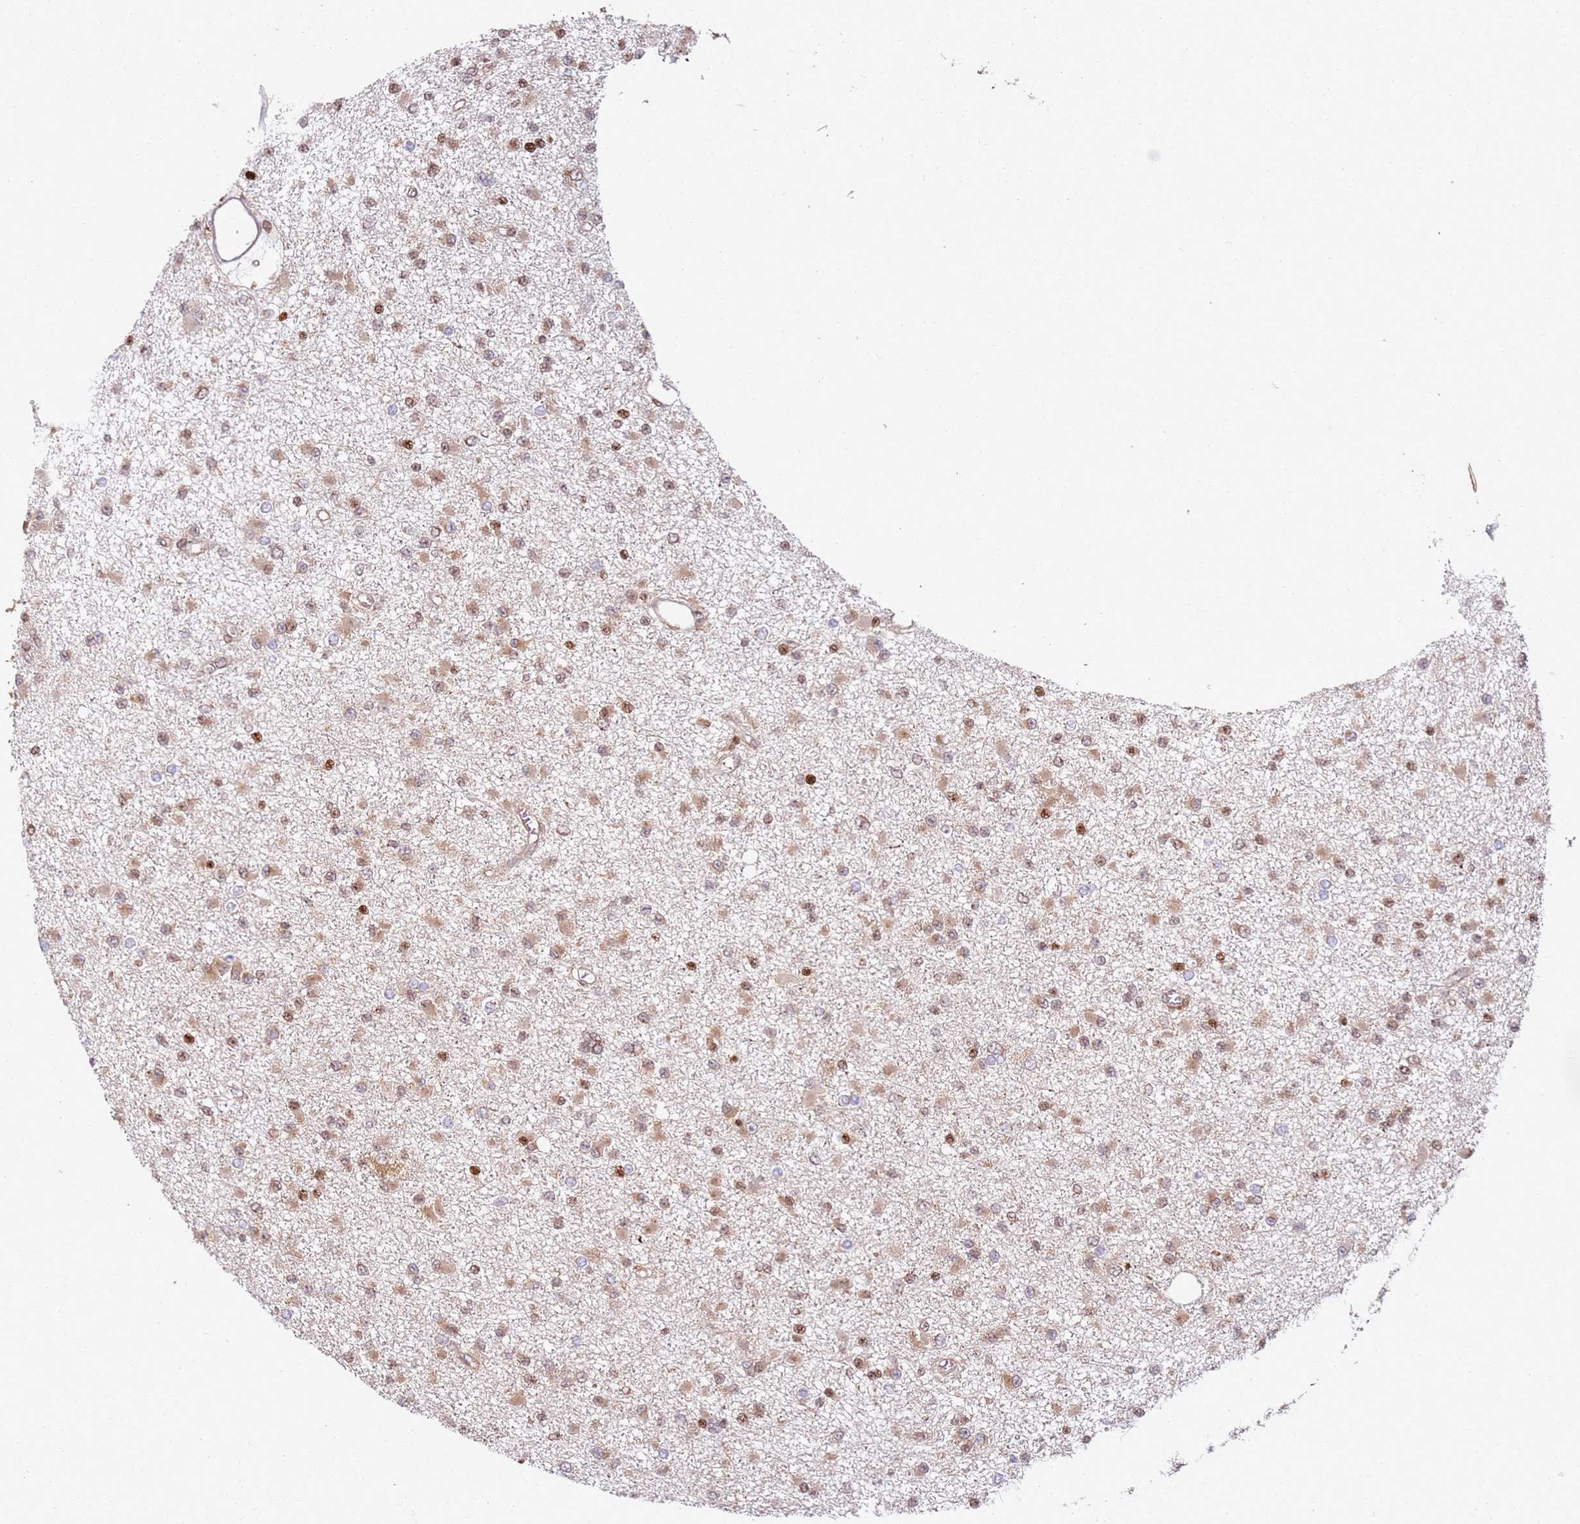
{"staining": {"intensity": "moderate", "quantity": "25%-75%", "location": "nuclear"}, "tissue": "glioma", "cell_type": "Tumor cells", "image_type": "cancer", "snomed": [{"axis": "morphology", "description": "Glioma, malignant, Low grade"}, {"axis": "topography", "description": "Brain"}], "caption": "This micrograph shows glioma stained with immunohistochemistry (IHC) to label a protein in brown. The nuclear of tumor cells show moderate positivity for the protein. Nuclei are counter-stained blue.", "gene": "HNRNPLL", "patient": {"sex": "female", "age": 22}}